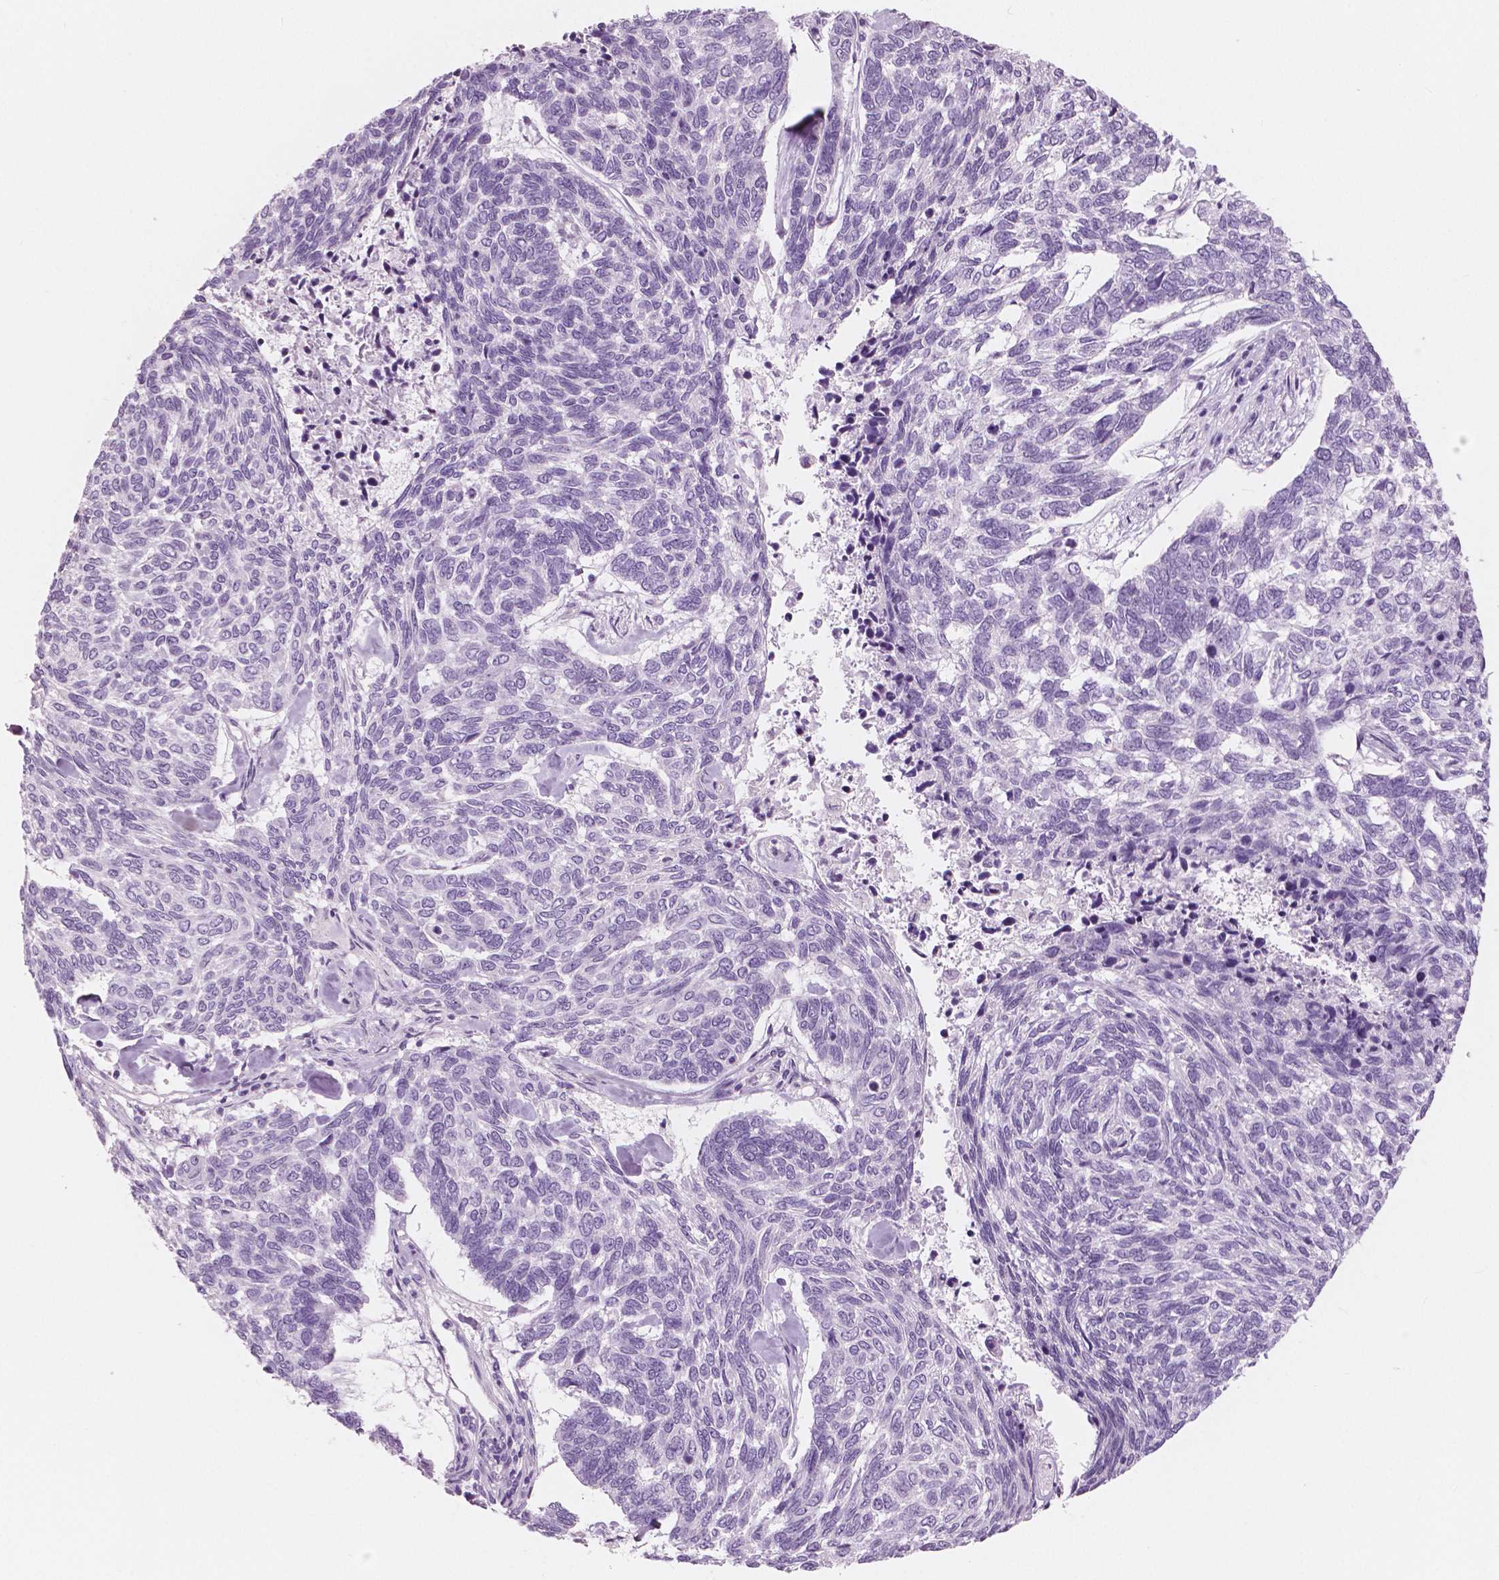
{"staining": {"intensity": "negative", "quantity": "none", "location": "none"}, "tissue": "skin cancer", "cell_type": "Tumor cells", "image_type": "cancer", "snomed": [{"axis": "morphology", "description": "Basal cell carcinoma"}, {"axis": "topography", "description": "Skin"}], "caption": "Immunohistochemistry of skin cancer (basal cell carcinoma) displays no expression in tumor cells. Nuclei are stained in blue.", "gene": "A4GNT", "patient": {"sex": "female", "age": 65}}